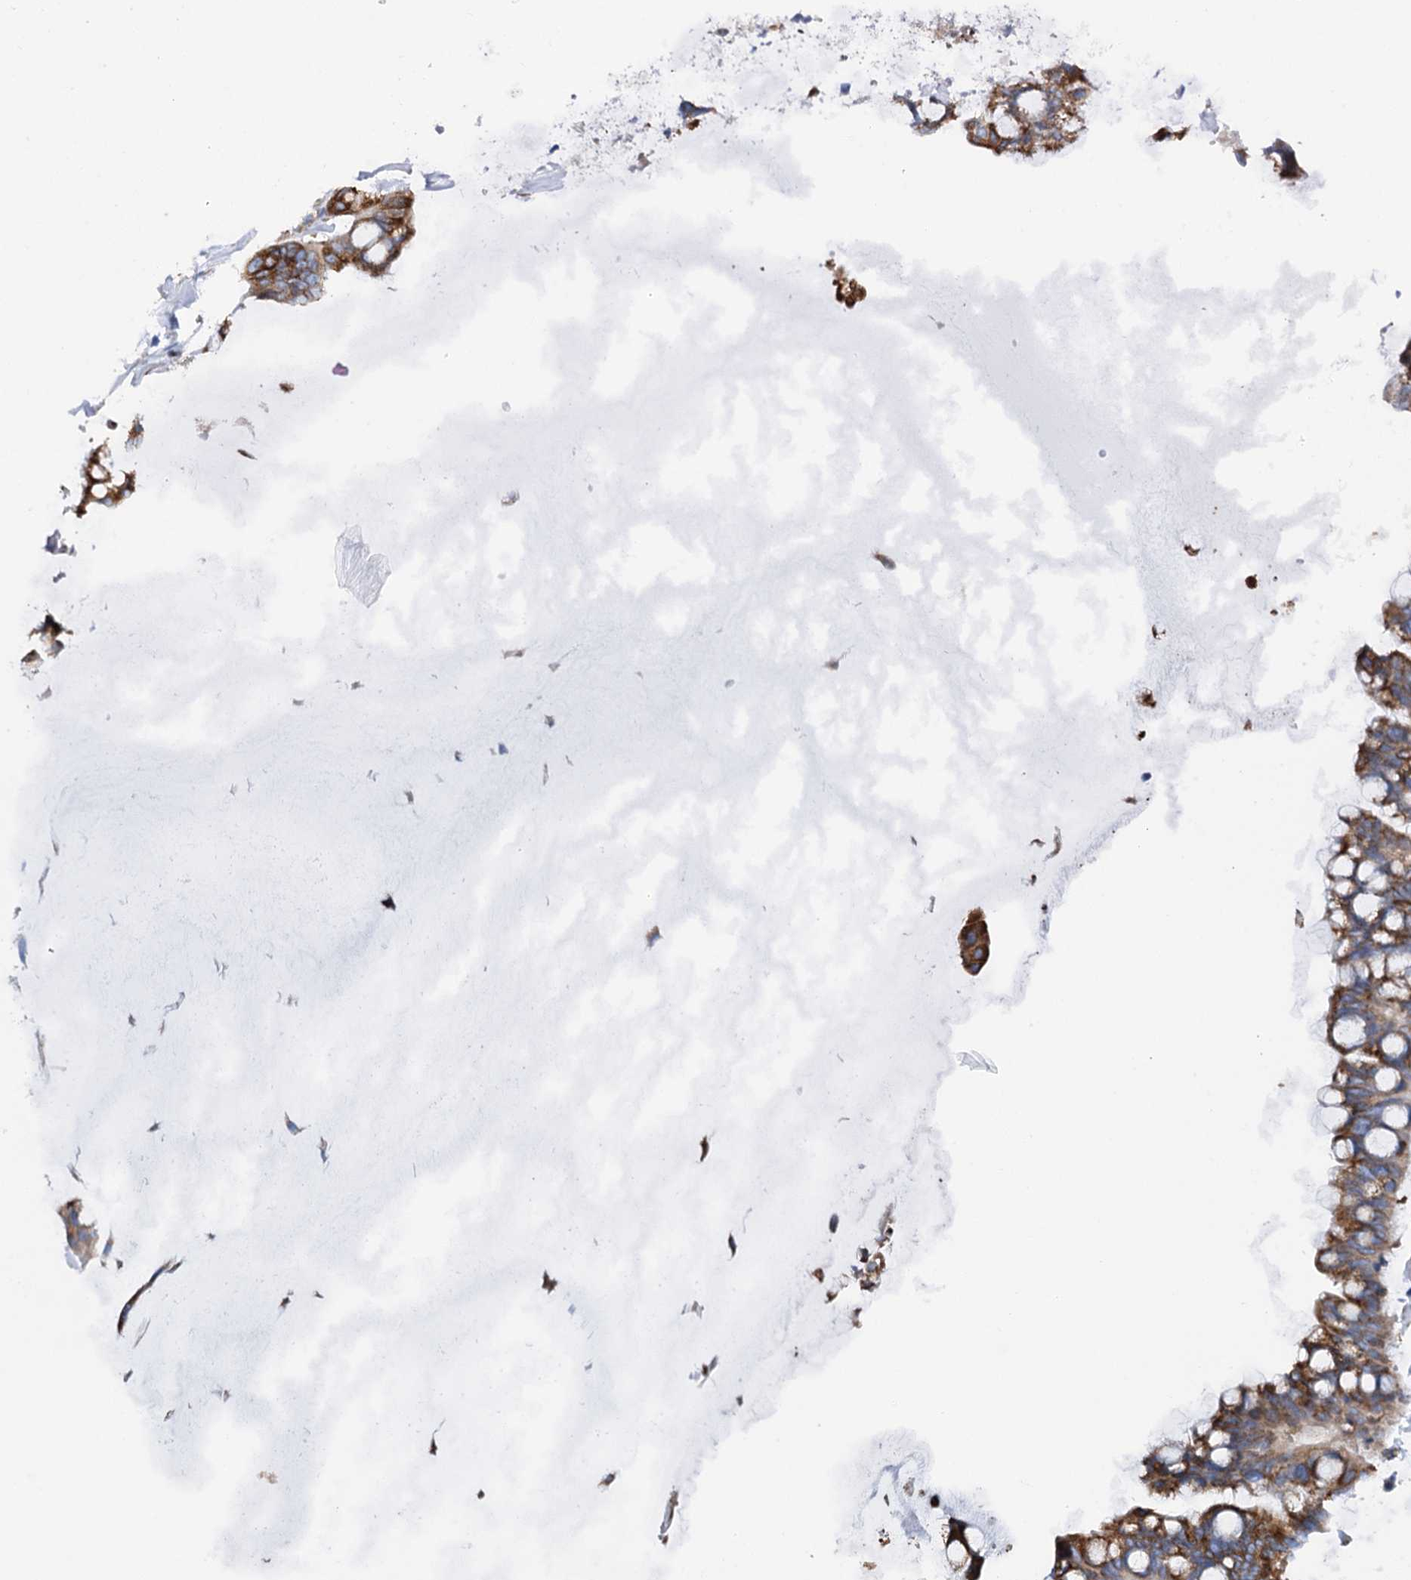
{"staining": {"intensity": "moderate", "quantity": ">75%", "location": "cytoplasmic/membranous"}, "tissue": "ovarian cancer", "cell_type": "Tumor cells", "image_type": "cancer", "snomed": [{"axis": "morphology", "description": "Cystadenocarcinoma, mucinous, NOS"}, {"axis": "topography", "description": "Ovary"}], "caption": "DAB immunohistochemical staining of human mucinous cystadenocarcinoma (ovarian) displays moderate cytoplasmic/membranous protein expression in approximately >75% of tumor cells. Ihc stains the protein of interest in brown and the nuclei are stained blue.", "gene": "SHE", "patient": {"sex": "female", "age": 73}}